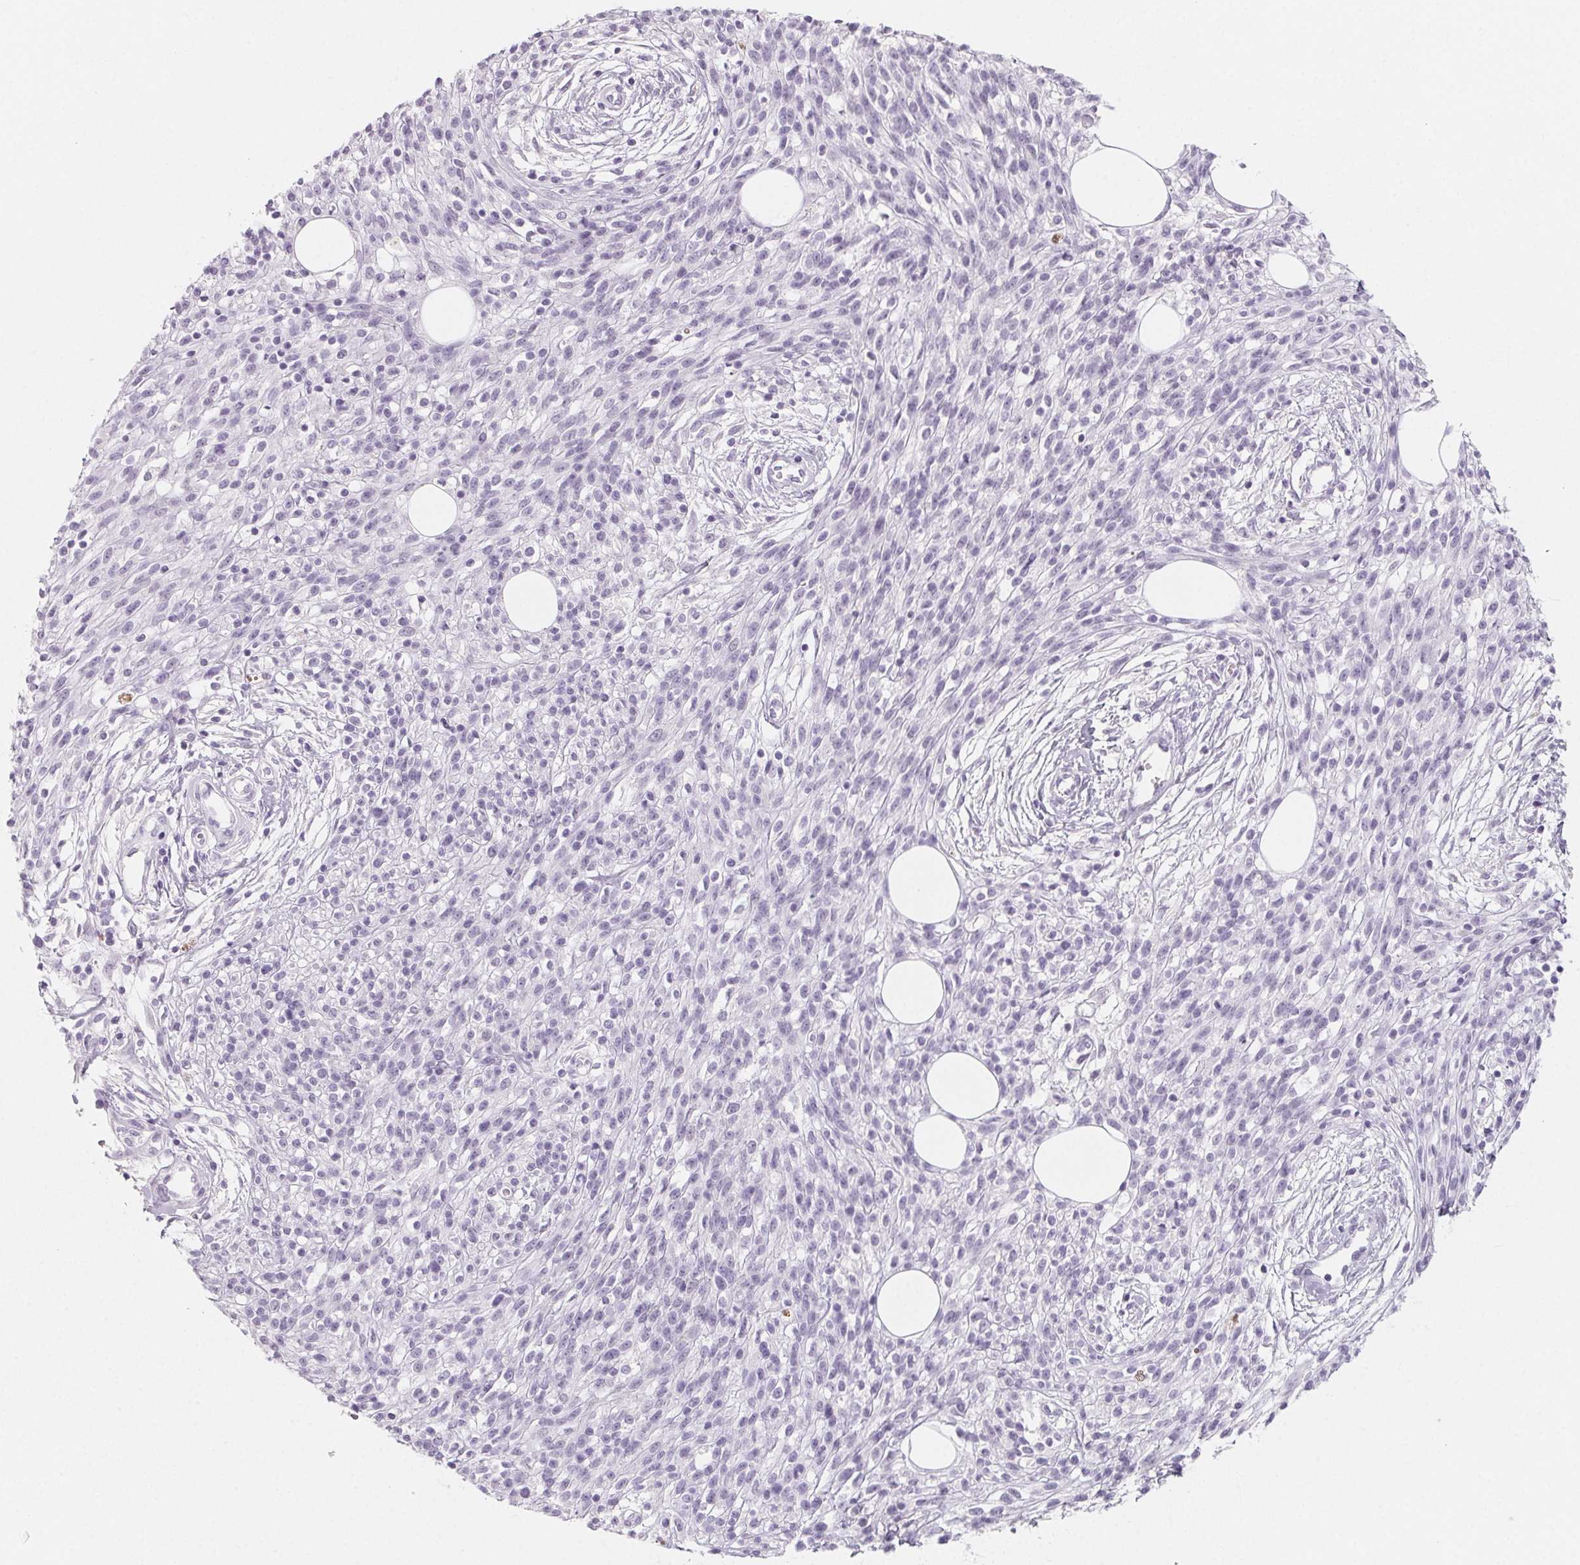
{"staining": {"intensity": "negative", "quantity": "none", "location": "none"}, "tissue": "melanoma", "cell_type": "Tumor cells", "image_type": "cancer", "snomed": [{"axis": "morphology", "description": "Malignant melanoma, NOS"}, {"axis": "topography", "description": "Skin"}, {"axis": "topography", "description": "Skin of trunk"}], "caption": "Immunohistochemistry of melanoma shows no positivity in tumor cells.", "gene": "SH3GL2", "patient": {"sex": "male", "age": 74}}